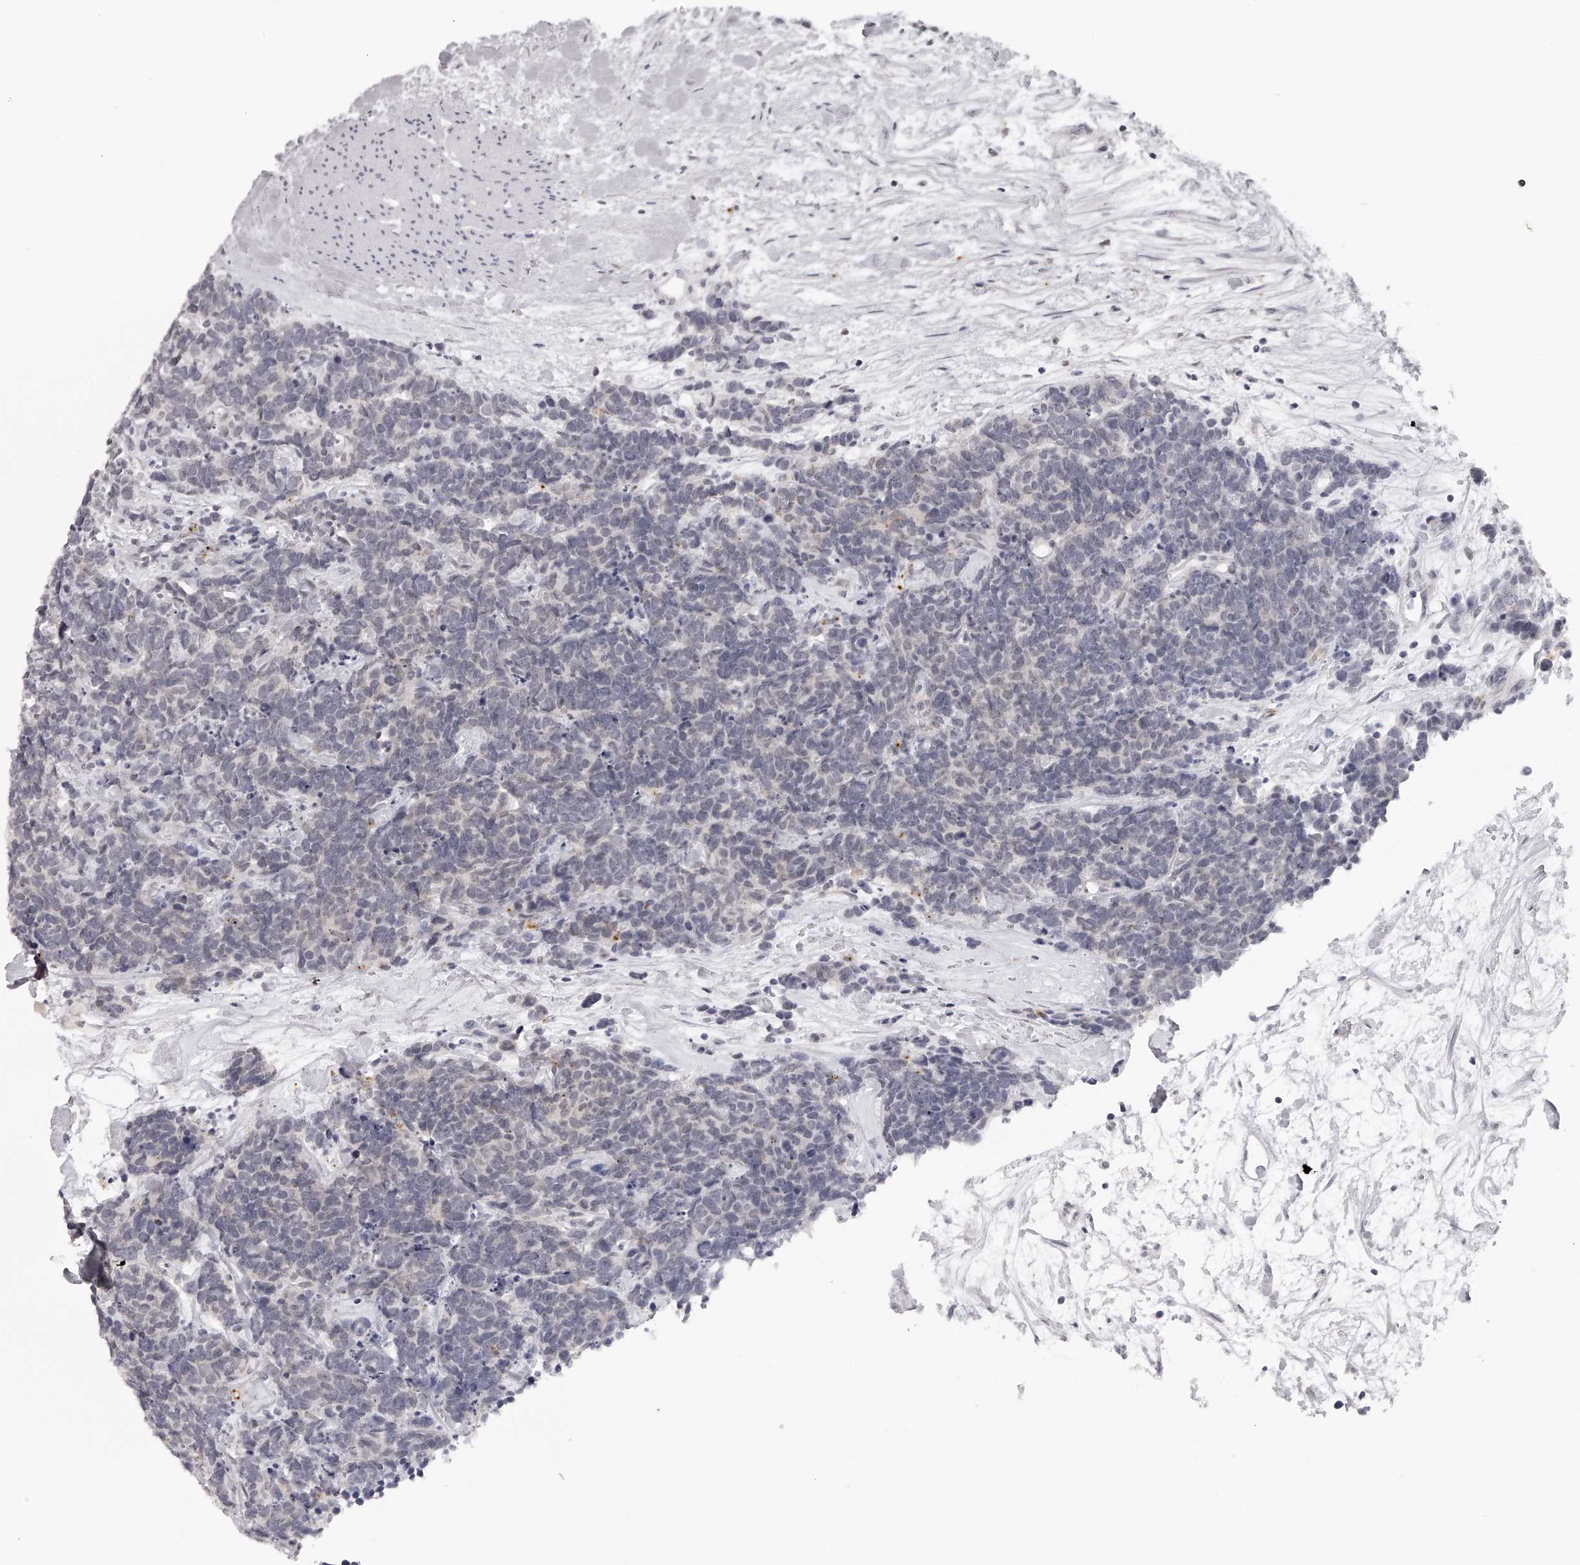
{"staining": {"intensity": "negative", "quantity": "none", "location": "none"}, "tissue": "carcinoid", "cell_type": "Tumor cells", "image_type": "cancer", "snomed": [{"axis": "morphology", "description": "Carcinoma, NOS"}, {"axis": "morphology", "description": "Carcinoid, malignant, NOS"}, {"axis": "topography", "description": "Urinary bladder"}], "caption": "DAB immunohistochemical staining of carcinoid (malignant) shows no significant expression in tumor cells.", "gene": "RNF220", "patient": {"sex": "male", "age": 57}}